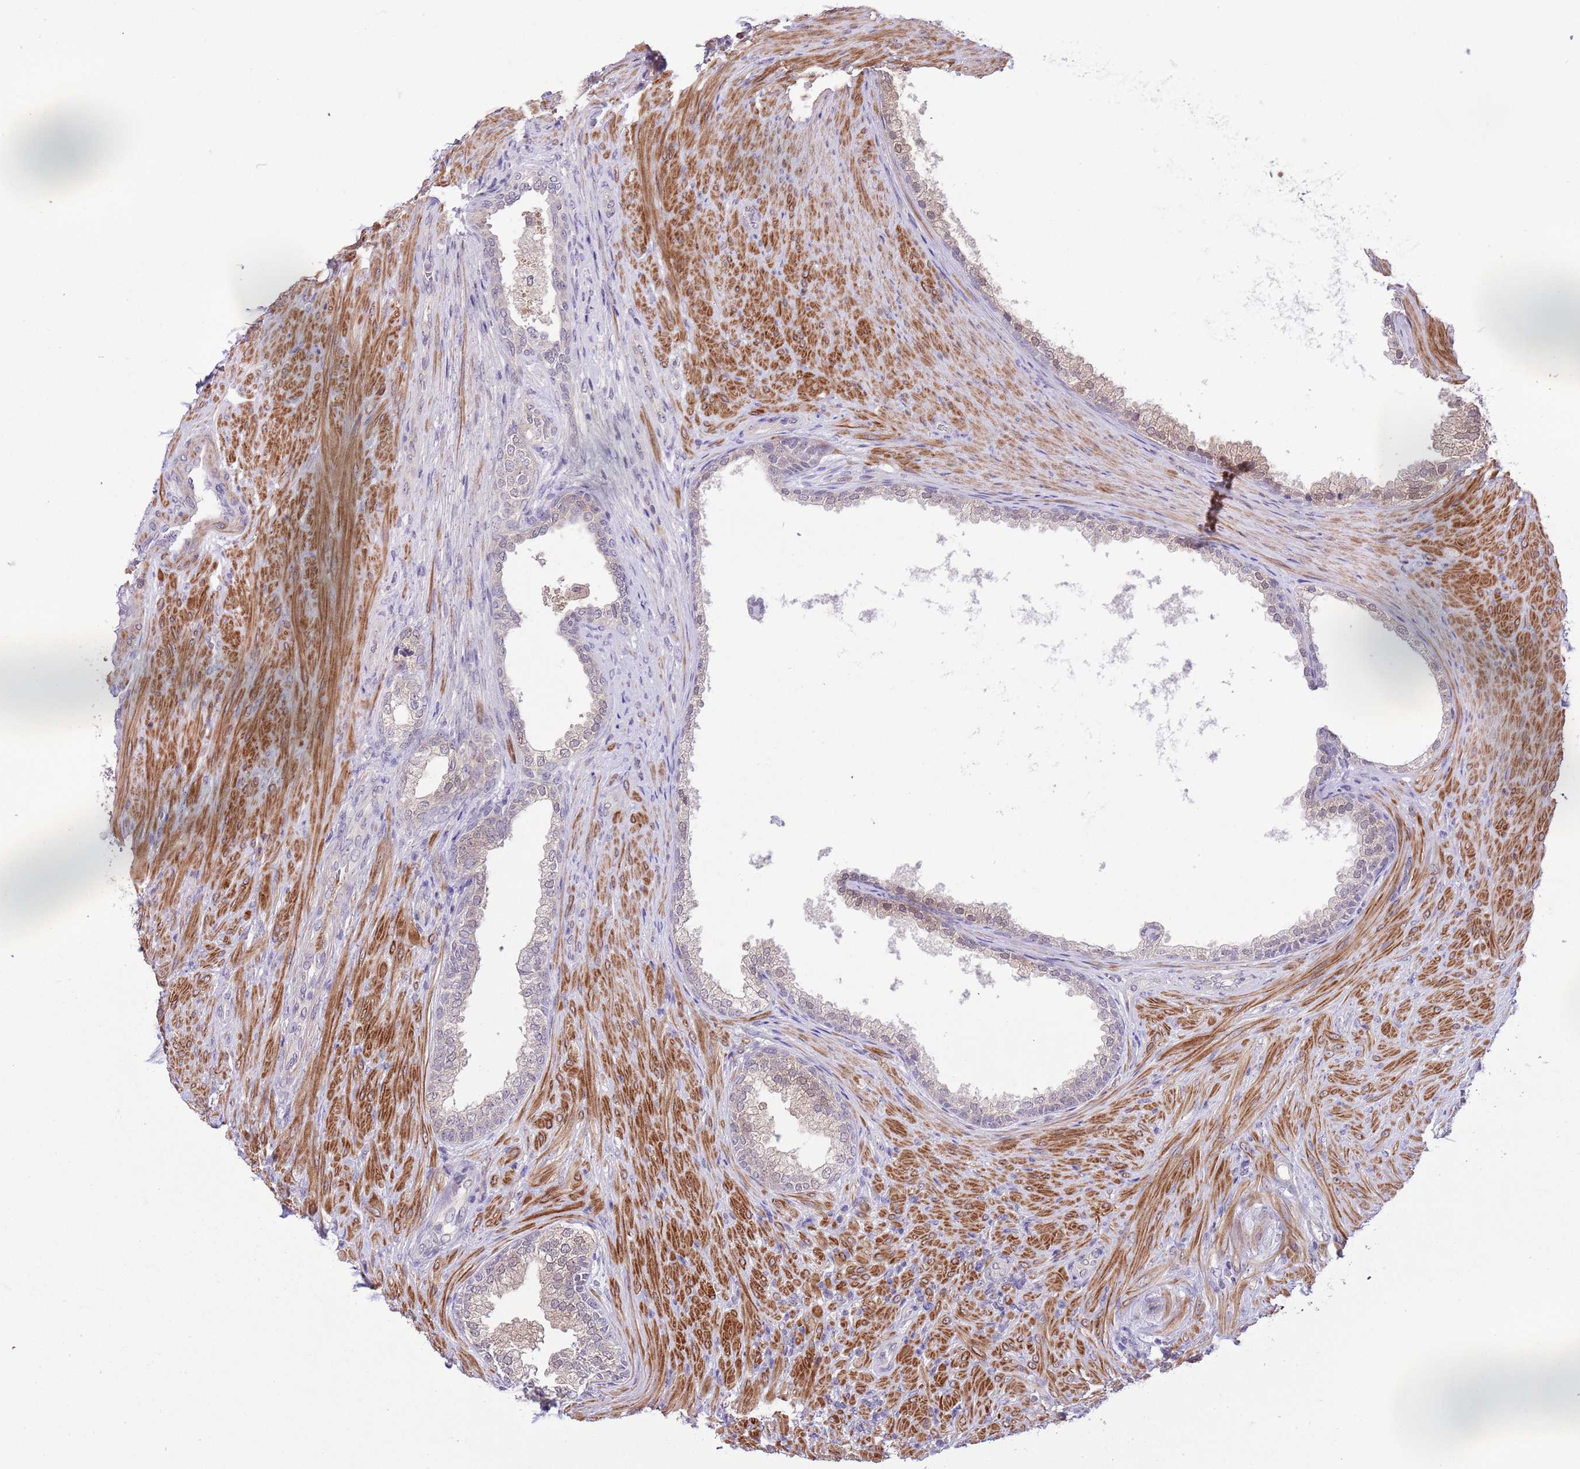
{"staining": {"intensity": "weak", "quantity": "<25%", "location": "cytoplasmic/membranous"}, "tissue": "prostate", "cell_type": "Glandular cells", "image_type": "normal", "snomed": [{"axis": "morphology", "description": "Normal tissue, NOS"}, {"axis": "topography", "description": "Prostate"}], "caption": "DAB immunohistochemical staining of unremarkable human prostate exhibits no significant staining in glandular cells.", "gene": "GALK2", "patient": {"sex": "male", "age": 76}}